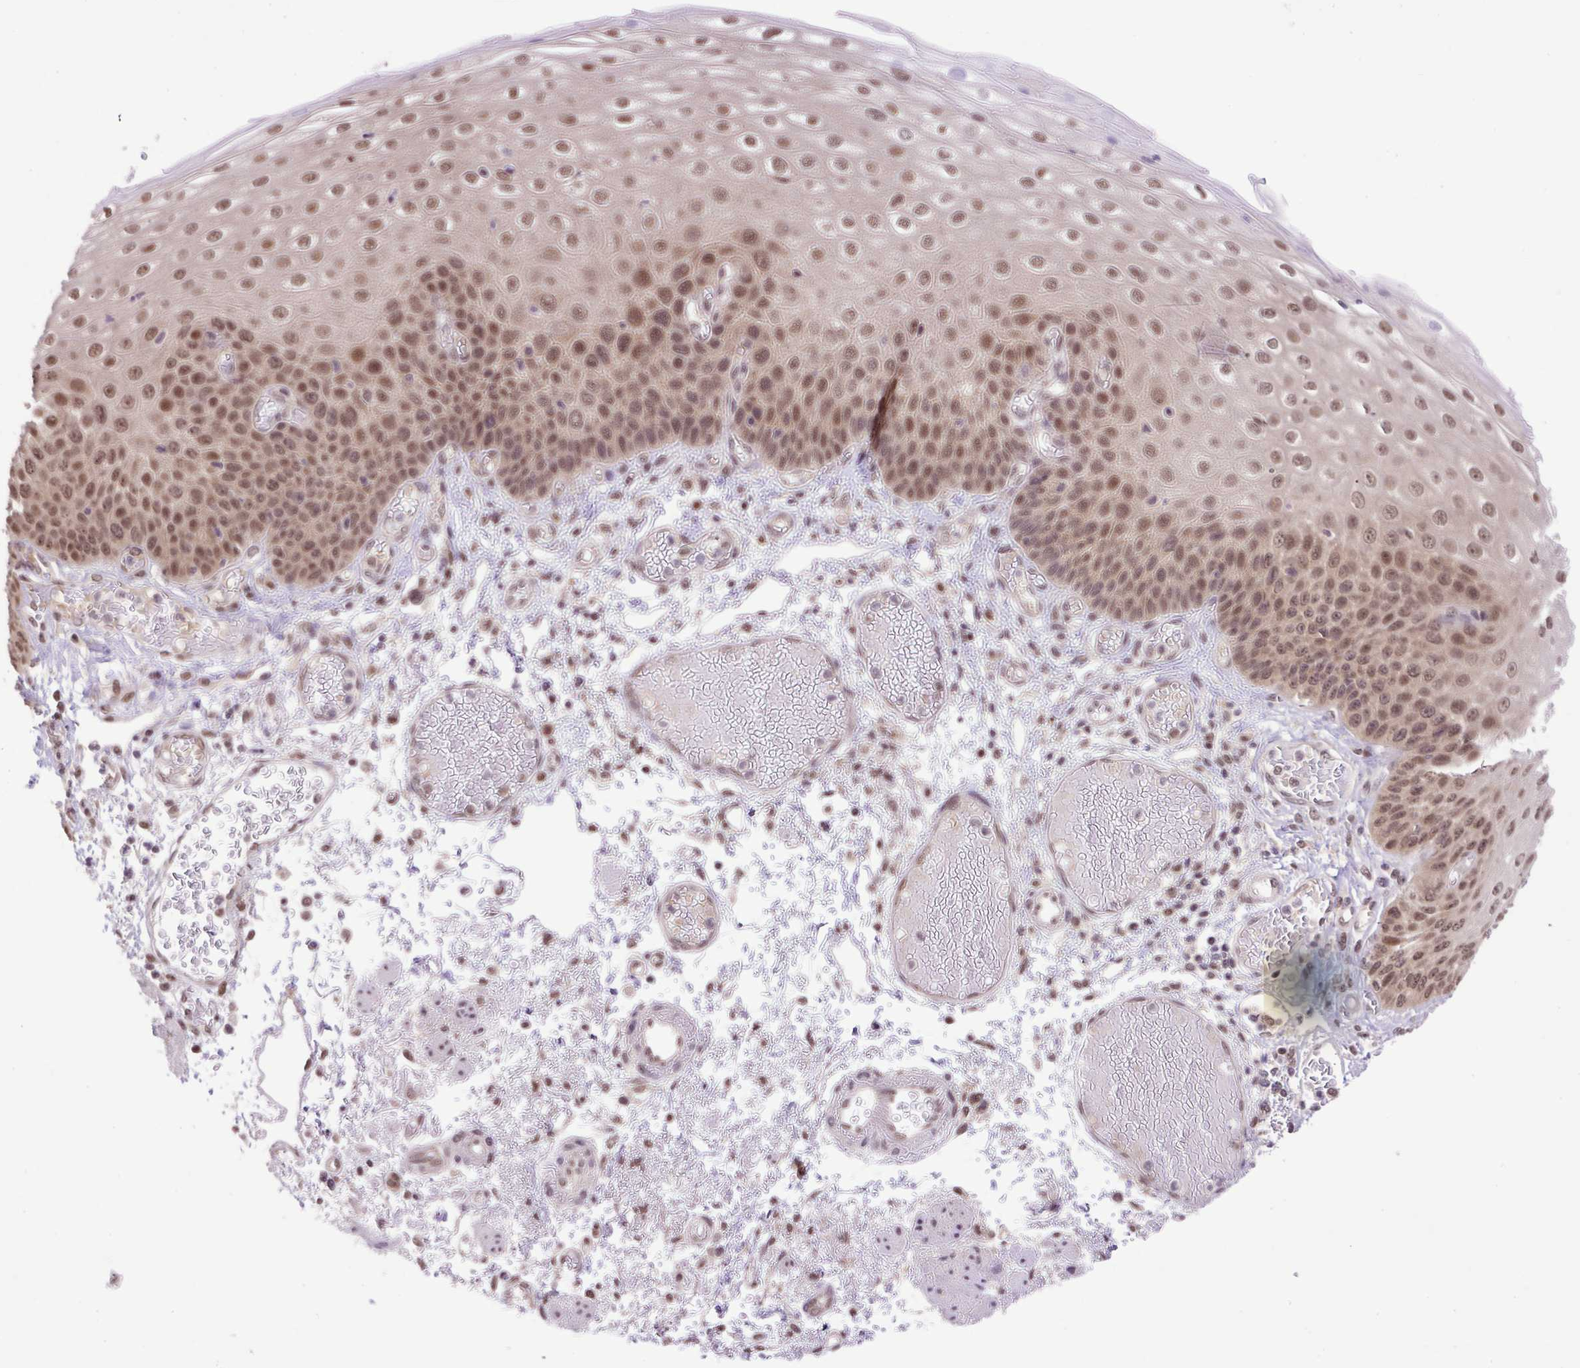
{"staining": {"intensity": "moderate", "quantity": ">75%", "location": "nuclear"}, "tissue": "esophagus", "cell_type": "Squamous epithelial cells", "image_type": "normal", "snomed": [{"axis": "morphology", "description": "Normal tissue, NOS"}, {"axis": "morphology", "description": "Adenocarcinoma, NOS"}, {"axis": "topography", "description": "Esophagus"}], "caption": "Squamous epithelial cells demonstrate medium levels of moderate nuclear staining in about >75% of cells in normal esophagus.", "gene": "SGTA", "patient": {"sex": "male", "age": 81}}